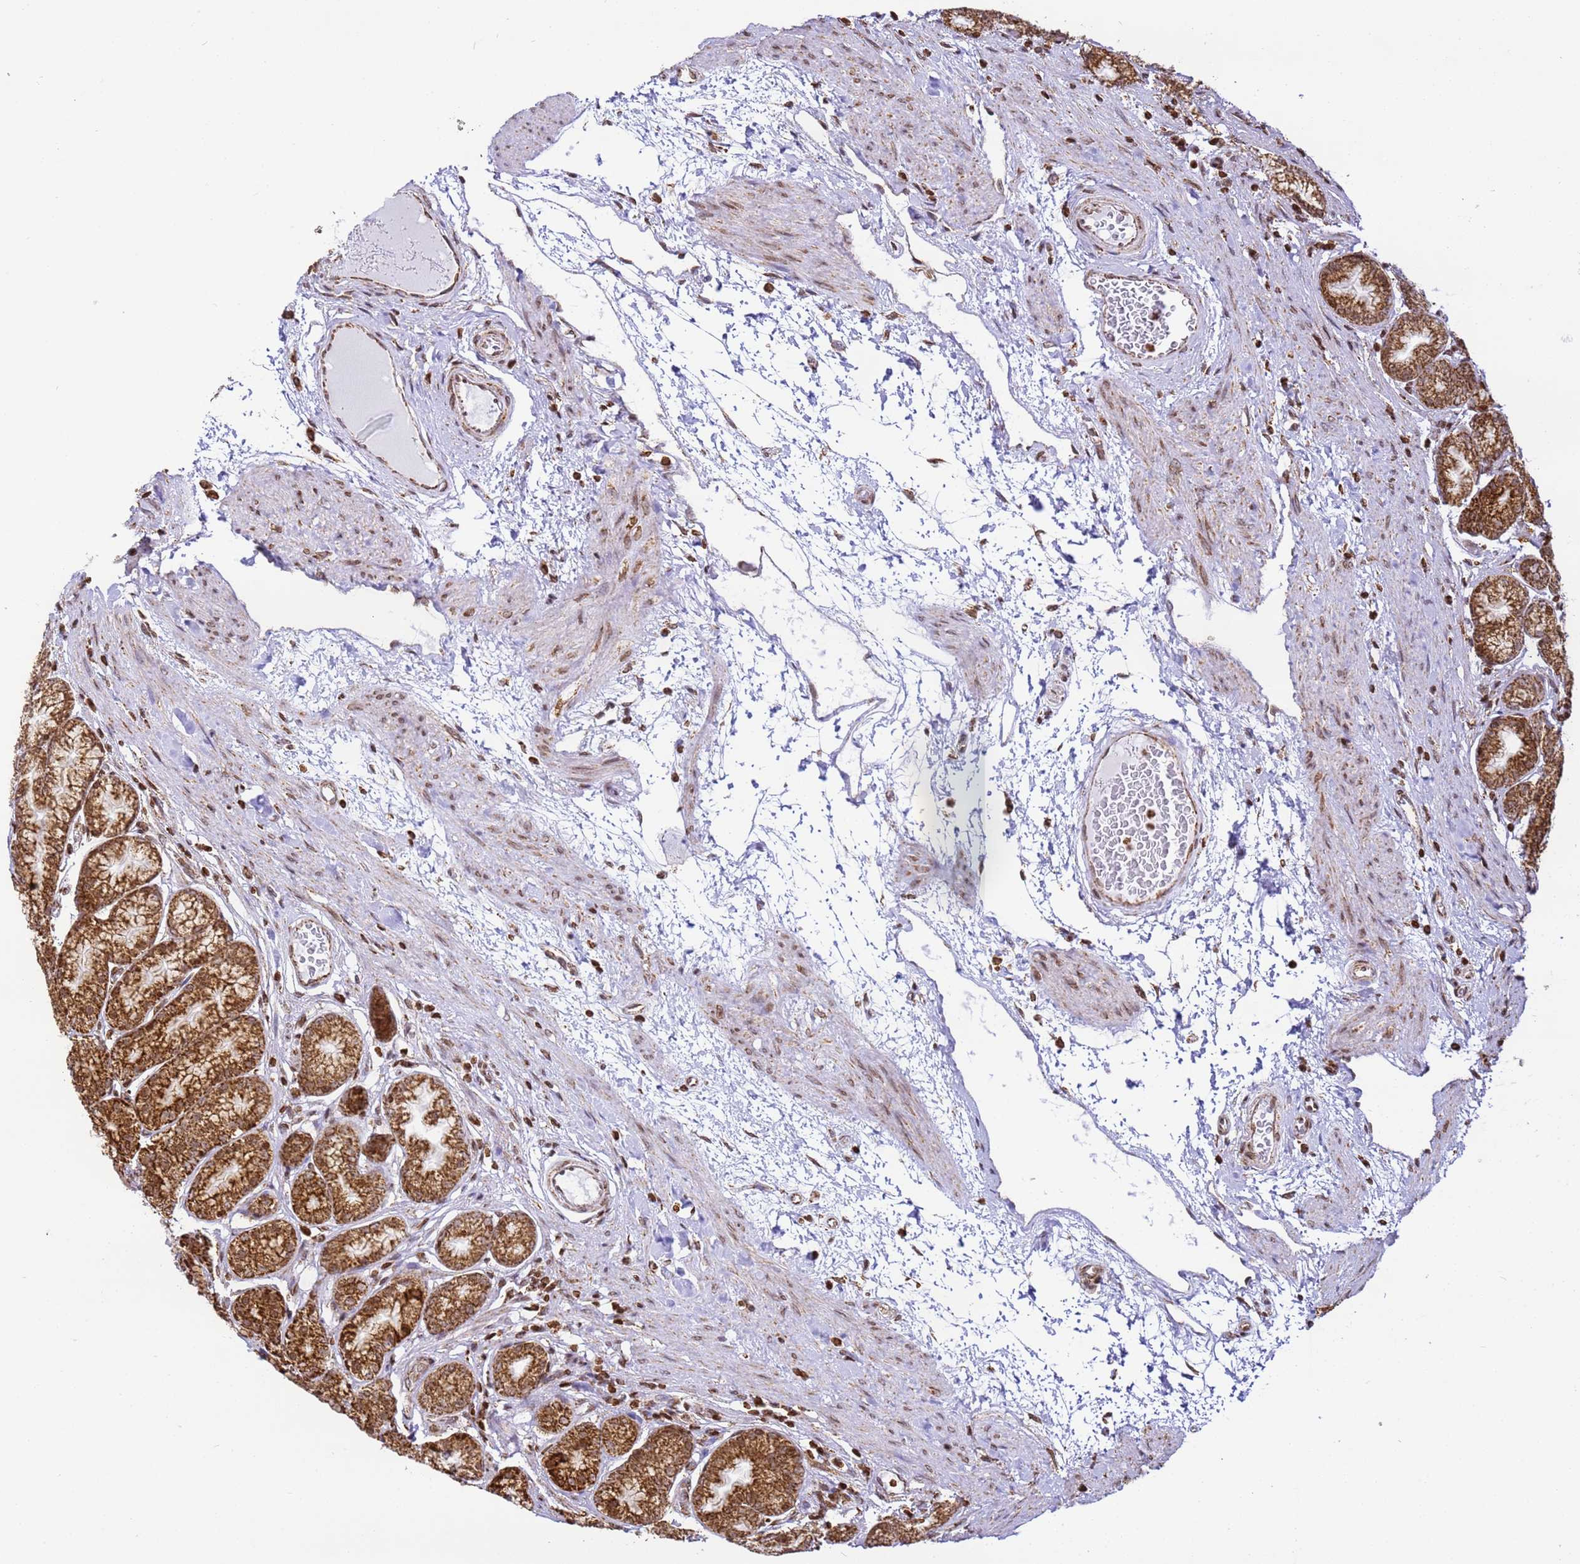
{"staining": {"intensity": "strong", "quantity": ">75%", "location": "cytoplasmic/membranous"}, "tissue": "stomach", "cell_type": "Glandular cells", "image_type": "normal", "snomed": [{"axis": "morphology", "description": "Normal tissue, NOS"}, {"axis": "morphology", "description": "Adenocarcinoma, NOS"}, {"axis": "morphology", "description": "Adenocarcinoma, High grade"}, {"axis": "topography", "description": "Stomach, upper"}, {"axis": "topography", "description": "Stomach"}], "caption": "Human stomach stained with a brown dye shows strong cytoplasmic/membranous positive staining in about >75% of glandular cells.", "gene": "HSPE1", "patient": {"sex": "female", "age": 65}}